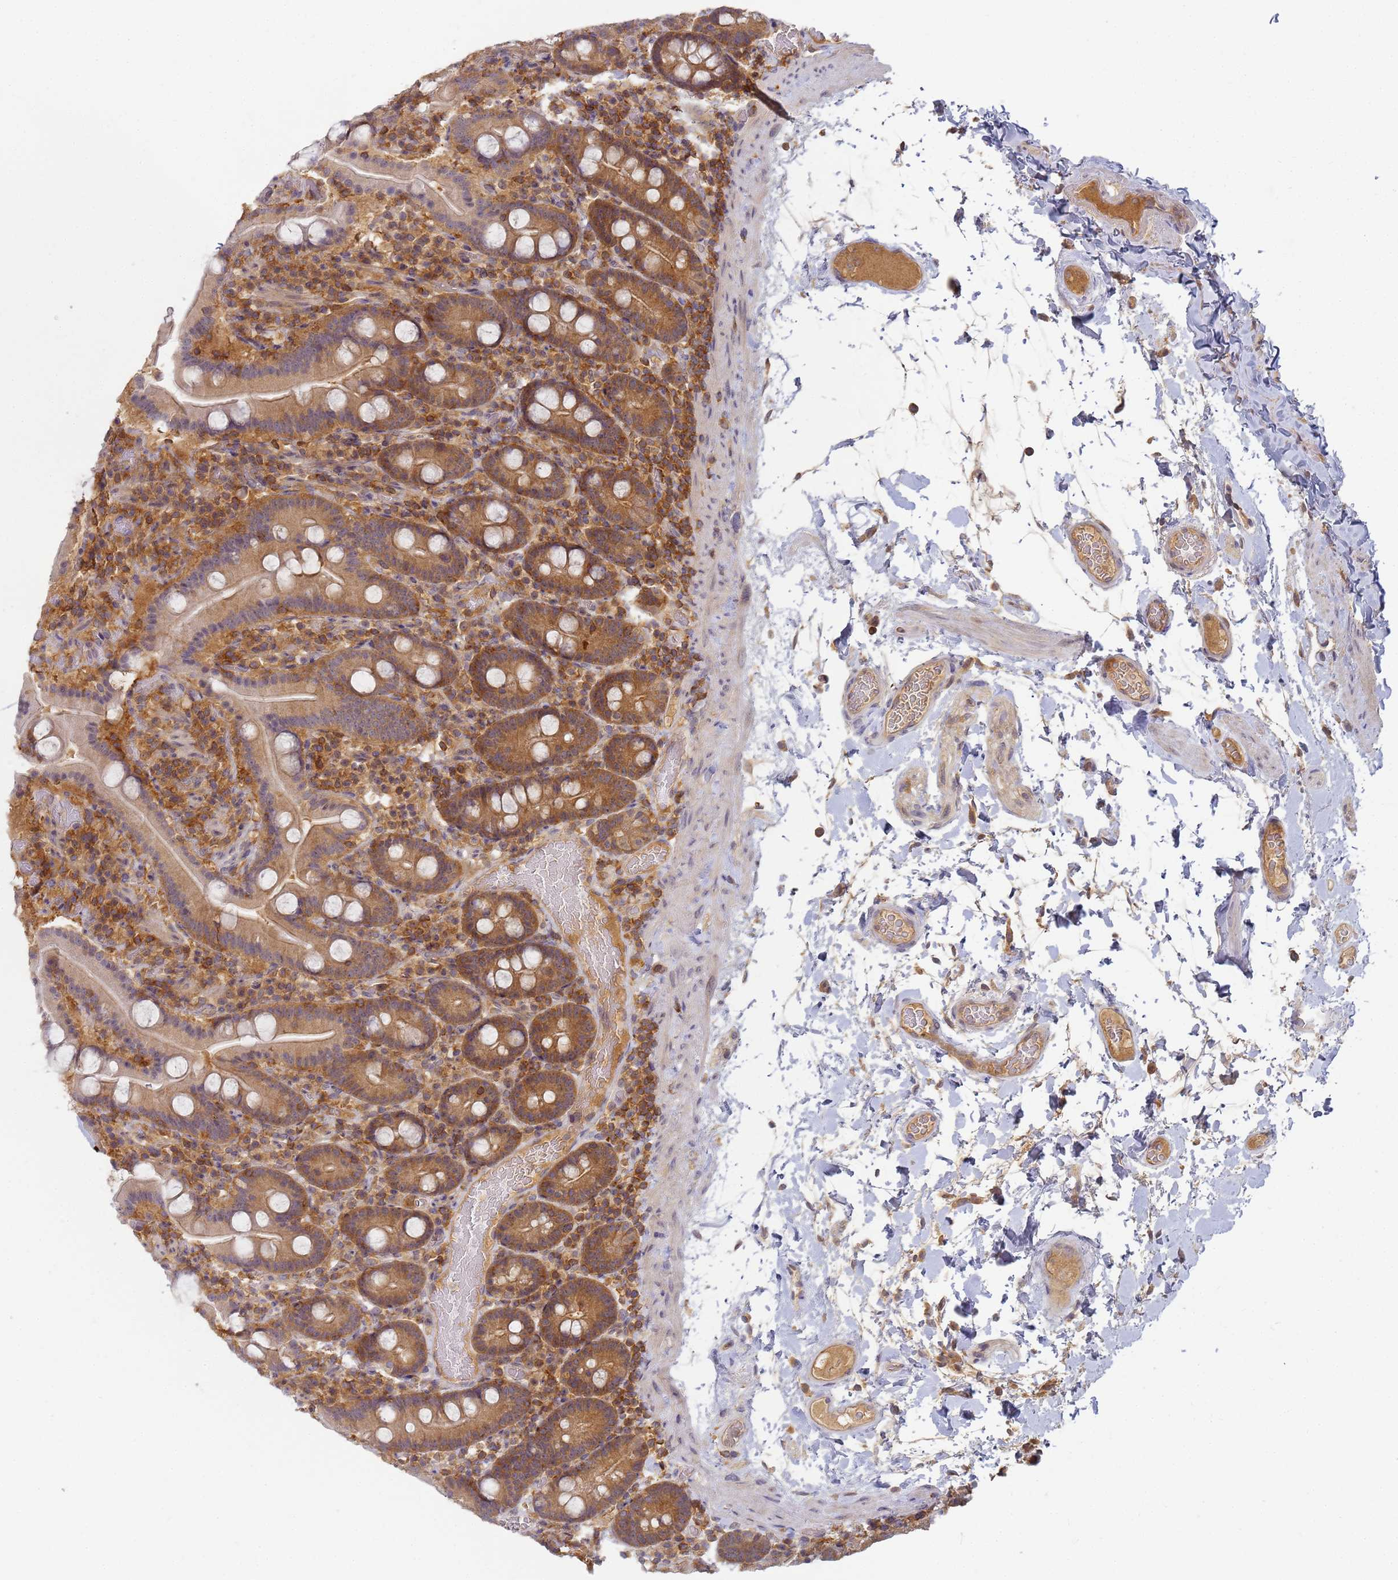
{"staining": {"intensity": "moderate", "quantity": ">75%", "location": "cytoplasmic/membranous"}, "tissue": "duodenum", "cell_type": "Glandular cells", "image_type": "normal", "snomed": [{"axis": "morphology", "description": "Normal tissue, NOS"}, {"axis": "topography", "description": "Duodenum"}], "caption": "An immunohistochemistry photomicrograph of benign tissue is shown. Protein staining in brown shows moderate cytoplasmic/membranous positivity in duodenum within glandular cells. (Stains: DAB in brown, nuclei in blue, Microscopy: brightfield microscopy at high magnification).", "gene": "SHARPIN", "patient": {"sex": "male", "age": 55}}